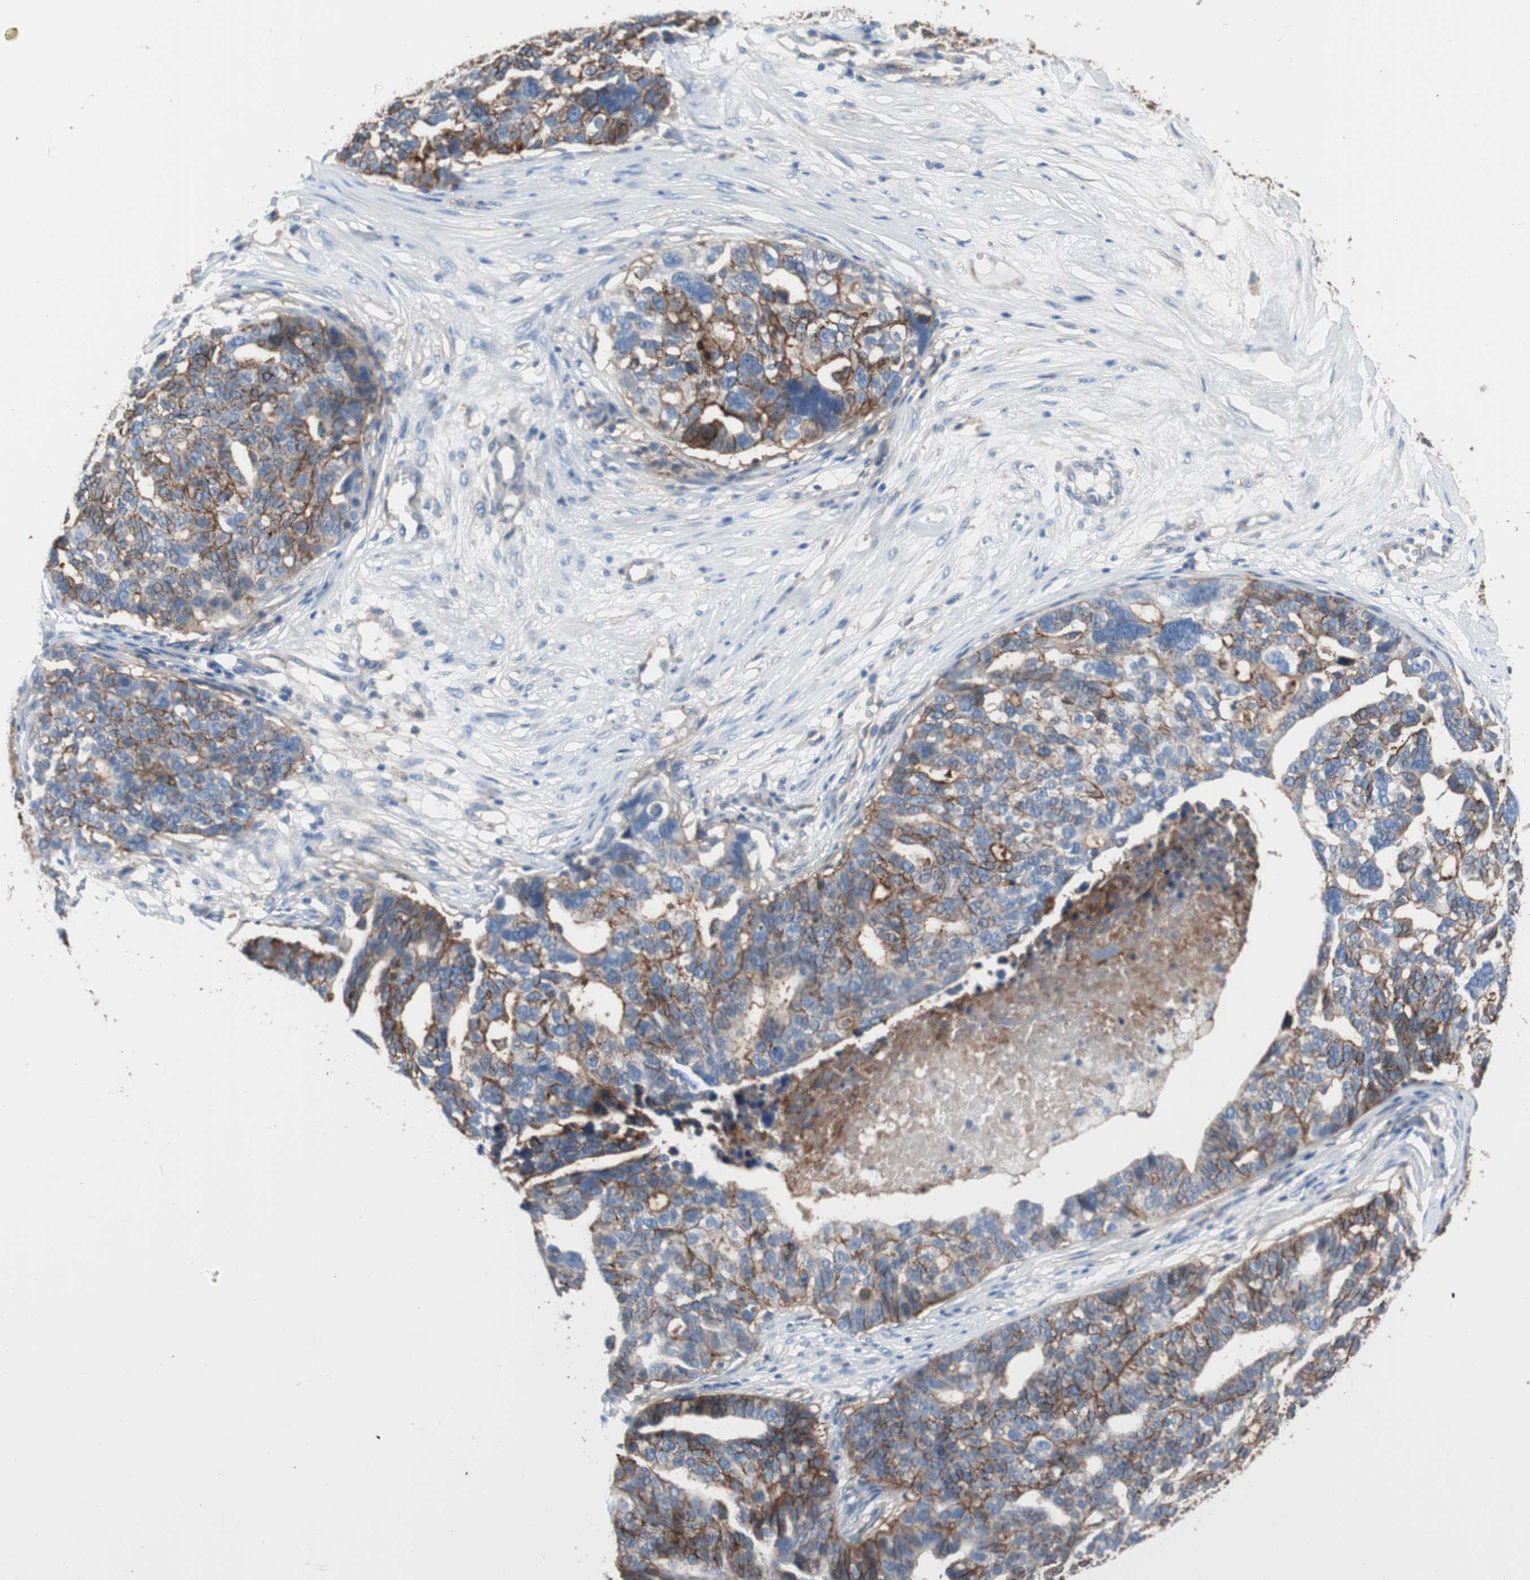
{"staining": {"intensity": "strong", "quantity": "25%-75%", "location": "cytoplasmic/membranous"}, "tissue": "ovarian cancer", "cell_type": "Tumor cells", "image_type": "cancer", "snomed": [{"axis": "morphology", "description": "Cystadenocarcinoma, serous, NOS"}, {"axis": "topography", "description": "Ovary"}], "caption": "Immunohistochemistry (IHC) (DAB (3,3'-diaminobenzidine)) staining of human ovarian cancer displays strong cytoplasmic/membranous protein expression in about 25%-75% of tumor cells.", "gene": "CD81", "patient": {"sex": "female", "age": 59}}